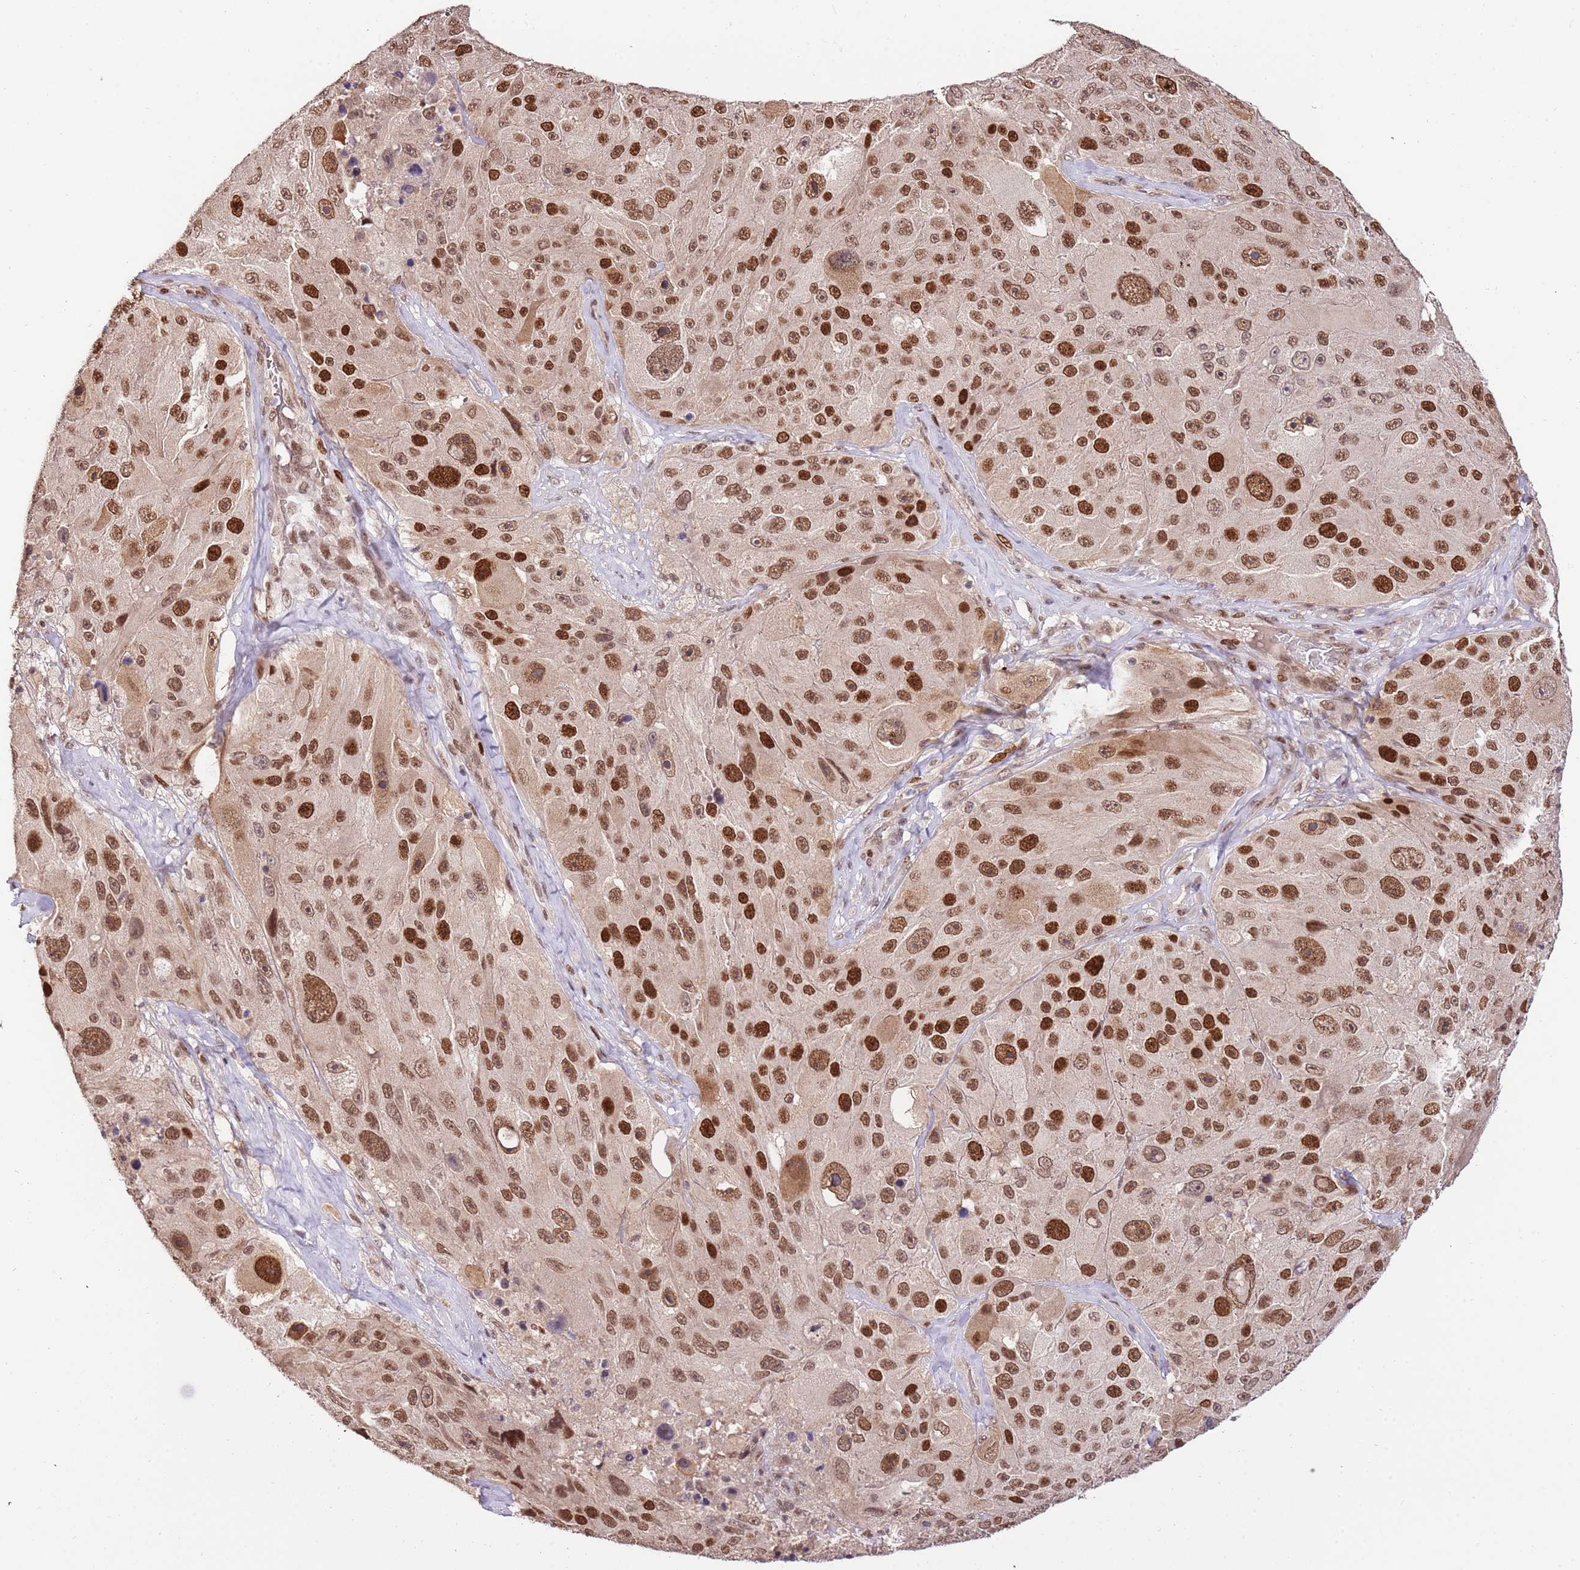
{"staining": {"intensity": "strong", "quantity": ">75%", "location": "nuclear"}, "tissue": "melanoma", "cell_type": "Tumor cells", "image_type": "cancer", "snomed": [{"axis": "morphology", "description": "Malignant melanoma, Metastatic site"}, {"axis": "topography", "description": "Lymph node"}], "caption": "Protein expression analysis of human melanoma reveals strong nuclear positivity in about >75% of tumor cells. The staining was performed using DAB to visualize the protein expression in brown, while the nuclei were stained in blue with hematoxylin (Magnification: 20x).", "gene": "RIF1", "patient": {"sex": "male", "age": 62}}